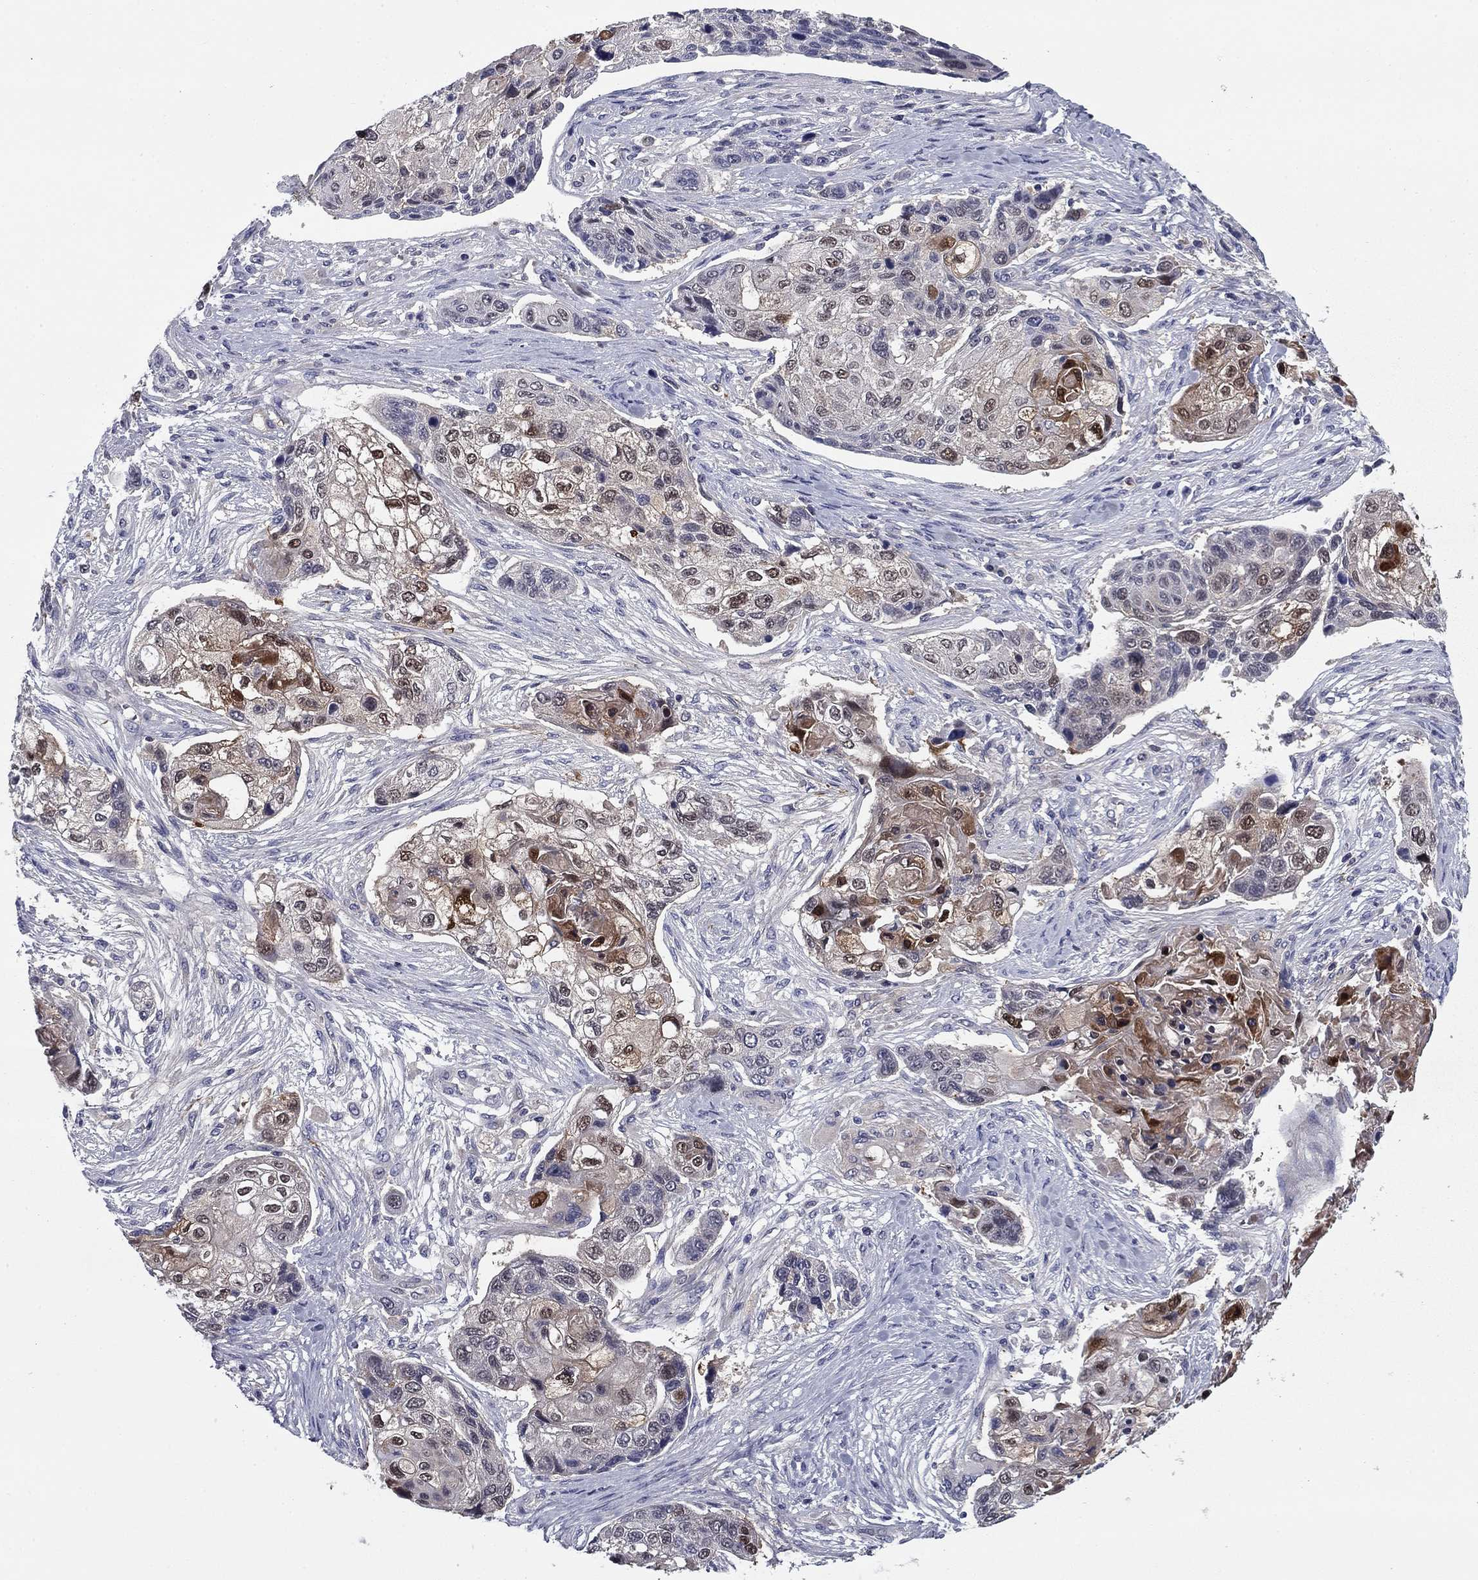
{"staining": {"intensity": "strong", "quantity": "<25%", "location": "cytoplasmic/membranous,nuclear"}, "tissue": "lung cancer", "cell_type": "Tumor cells", "image_type": "cancer", "snomed": [{"axis": "morphology", "description": "Squamous cell carcinoma, NOS"}, {"axis": "topography", "description": "Lung"}], "caption": "An image of human lung squamous cell carcinoma stained for a protein reveals strong cytoplasmic/membranous and nuclear brown staining in tumor cells.", "gene": "REXO5", "patient": {"sex": "male", "age": 69}}